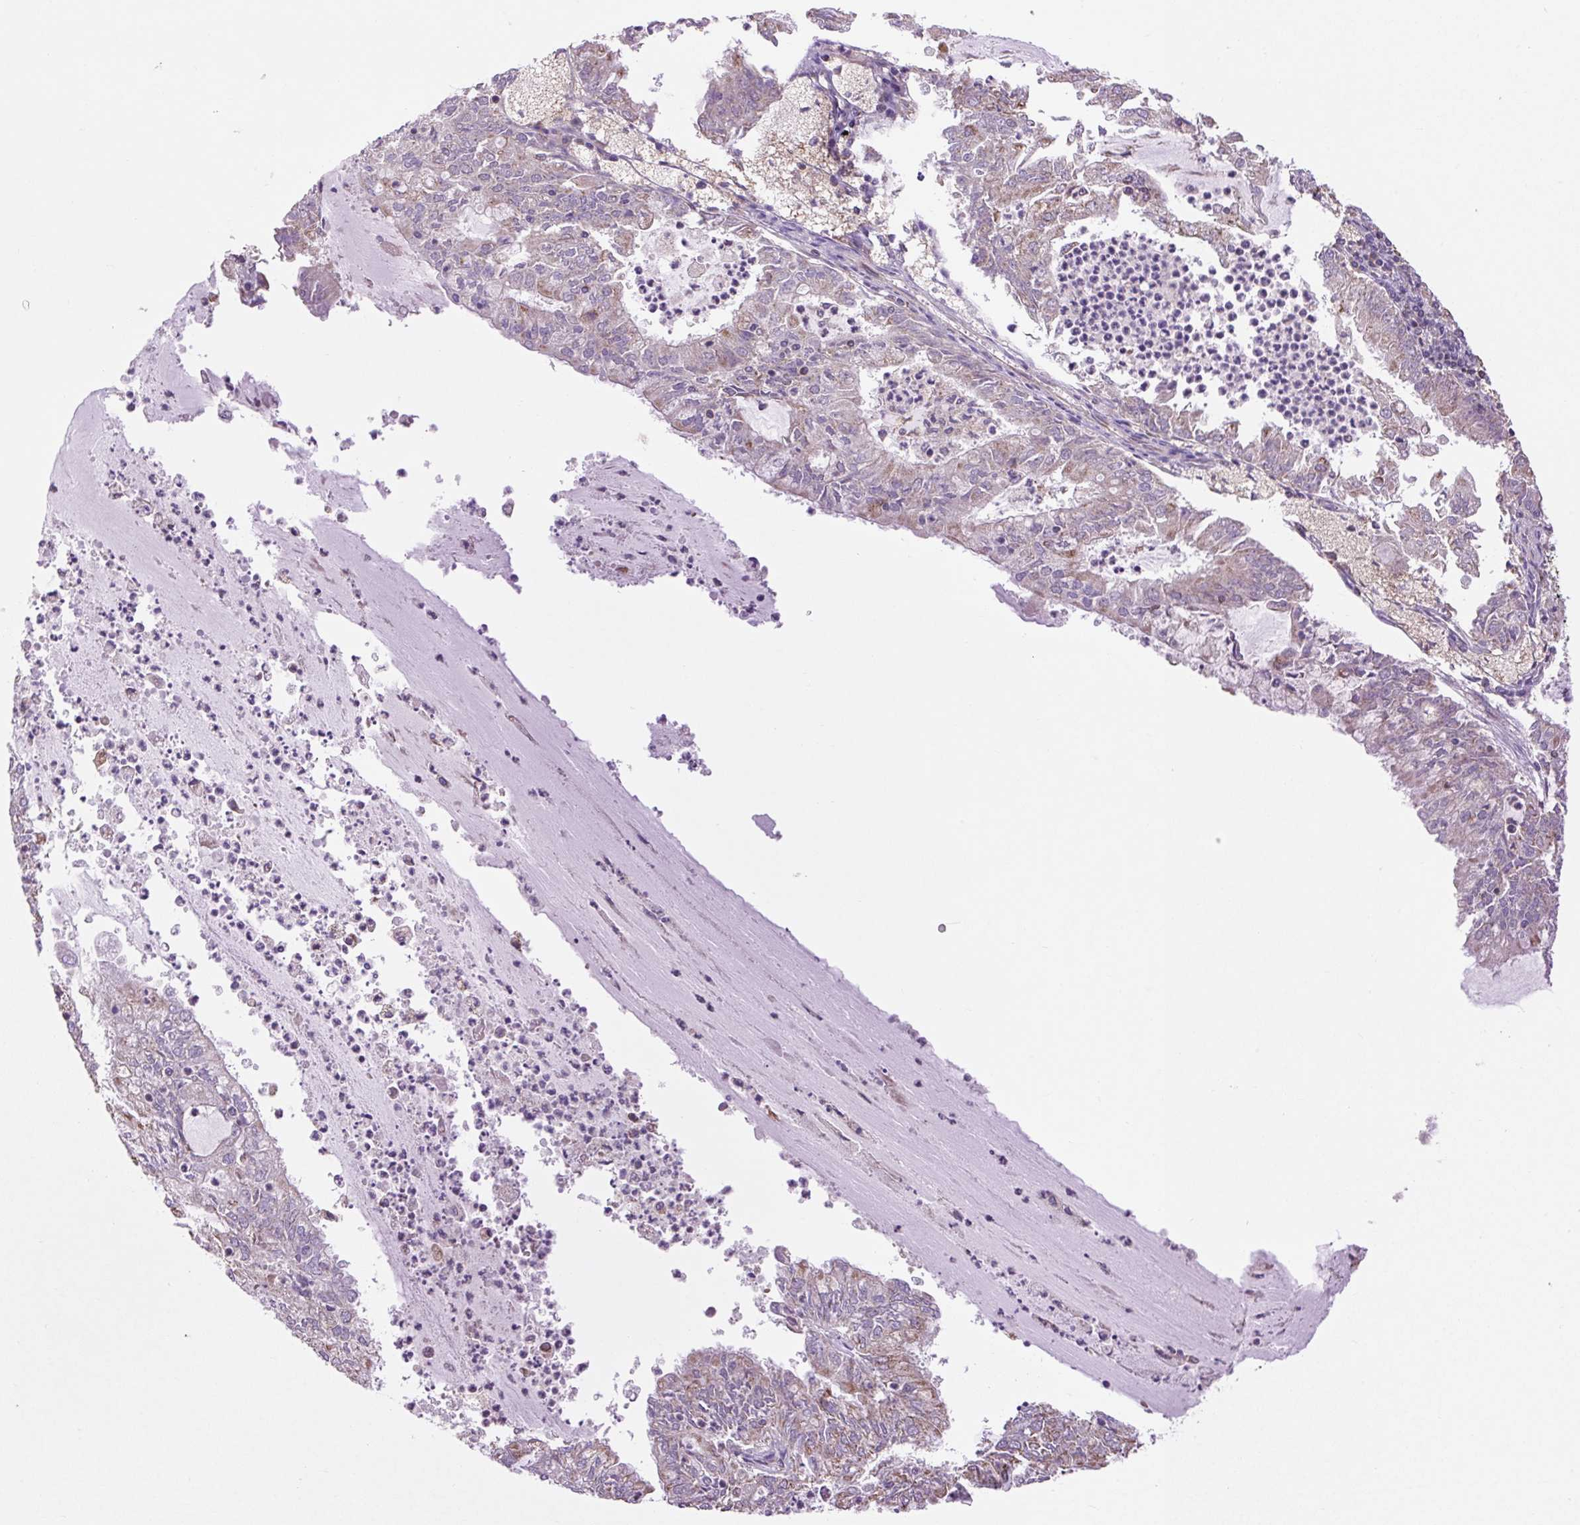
{"staining": {"intensity": "weak", "quantity": "<25%", "location": "cytoplasmic/membranous"}, "tissue": "endometrial cancer", "cell_type": "Tumor cells", "image_type": "cancer", "snomed": [{"axis": "morphology", "description": "Adenocarcinoma, NOS"}, {"axis": "topography", "description": "Endometrium"}], "caption": "Tumor cells are negative for brown protein staining in endometrial adenocarcinoma.", "gene": "PLCG1", "patient": {"sex": "female", "age": 57}}